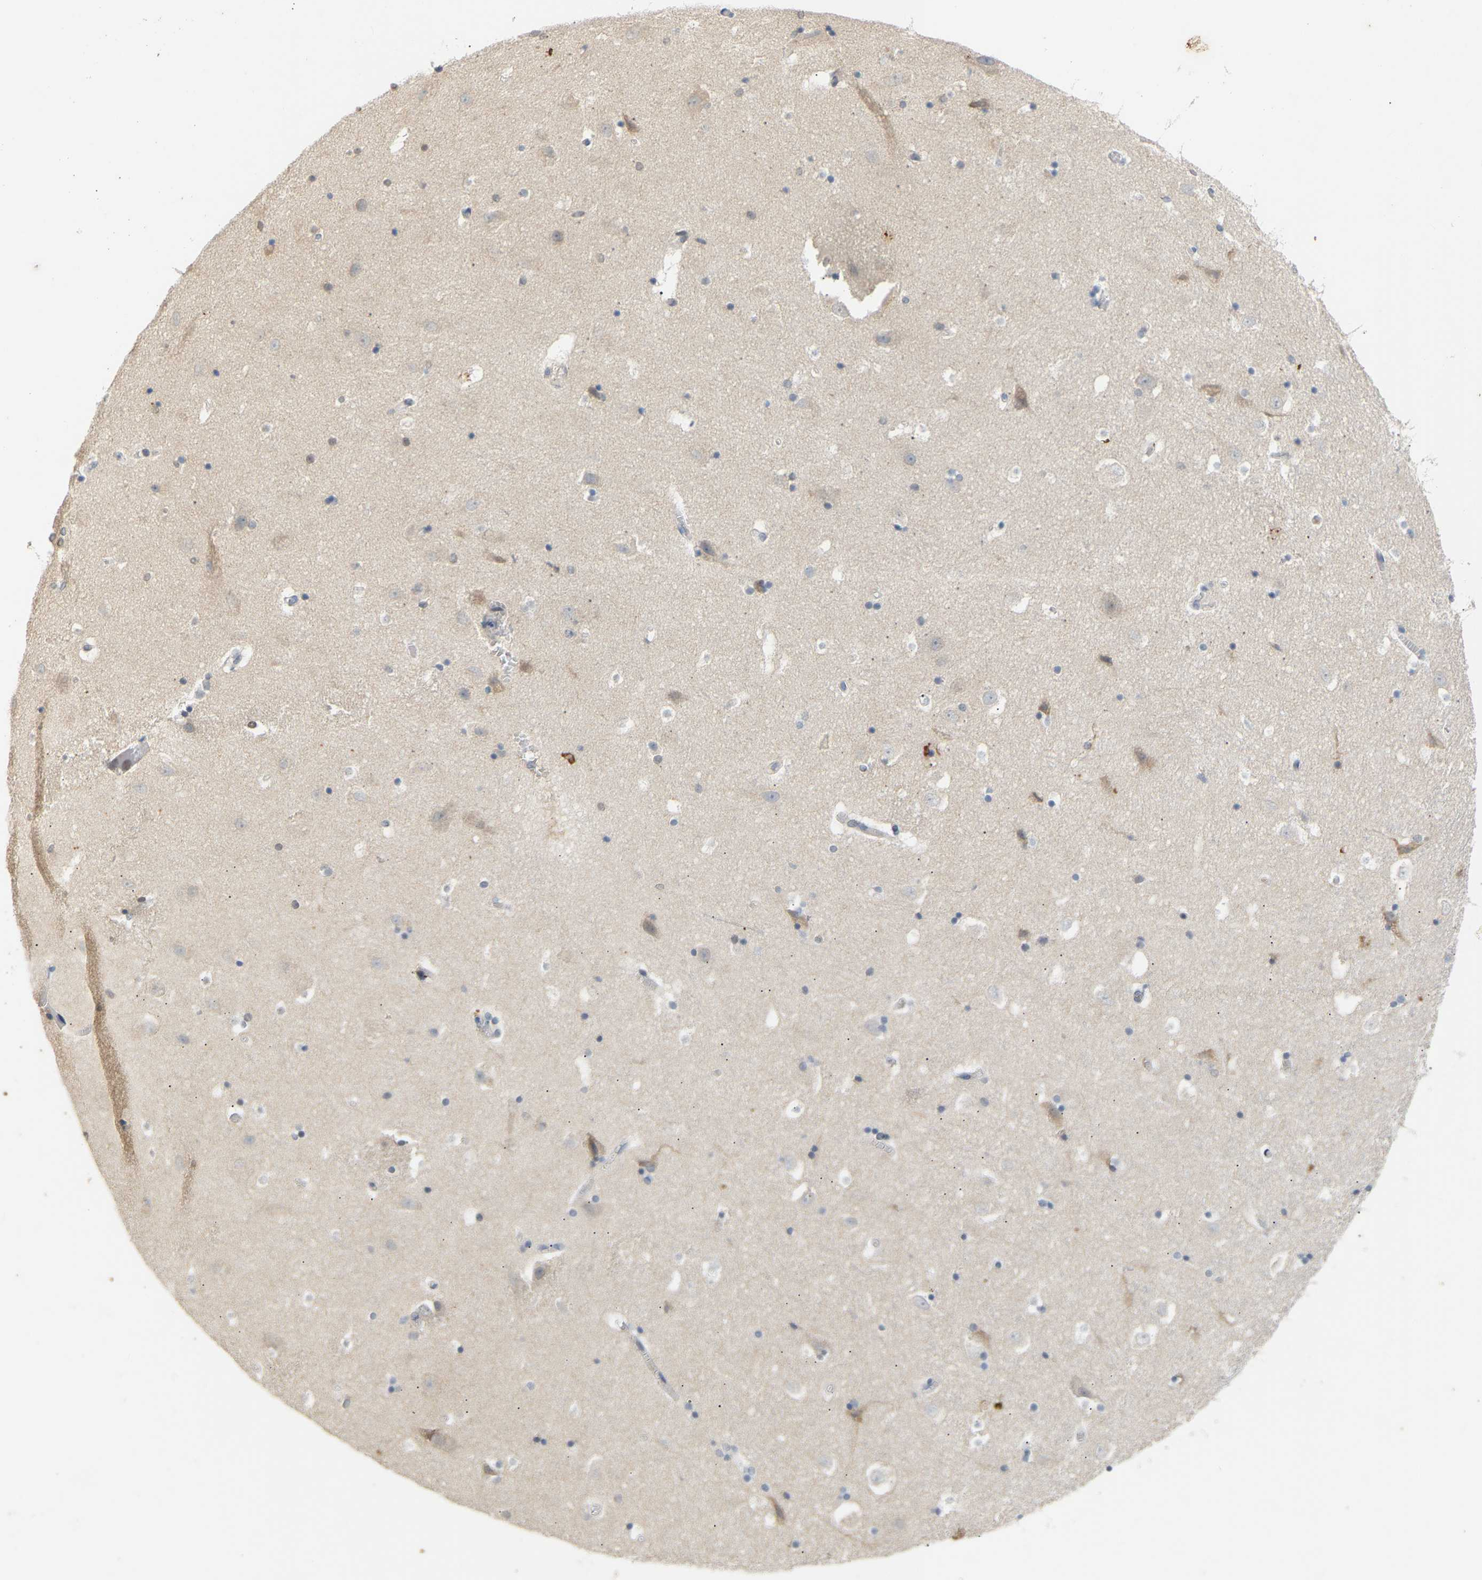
{"staining": {"intensity": "negative", "quantity": "none", "location": "none"}, "tissue": "hippocampus", "cell_type": "Glial cells", "image_type": "normal", "snomed": [{"axis": "morphology", "description": "Normal tissue, NOS"}, {"axis": "topography", "description": "Hippocampus"}], "caption": "A histopathology image of human hippocampus is negative for staining in glial cells. Brightfield microscopy of immunohistochemistry stained with DAB (brown) and hematoxylin (blue), captured at high magnification.", "gene": "PTPN4", "patient": {"sex": "male", "age": 45}}